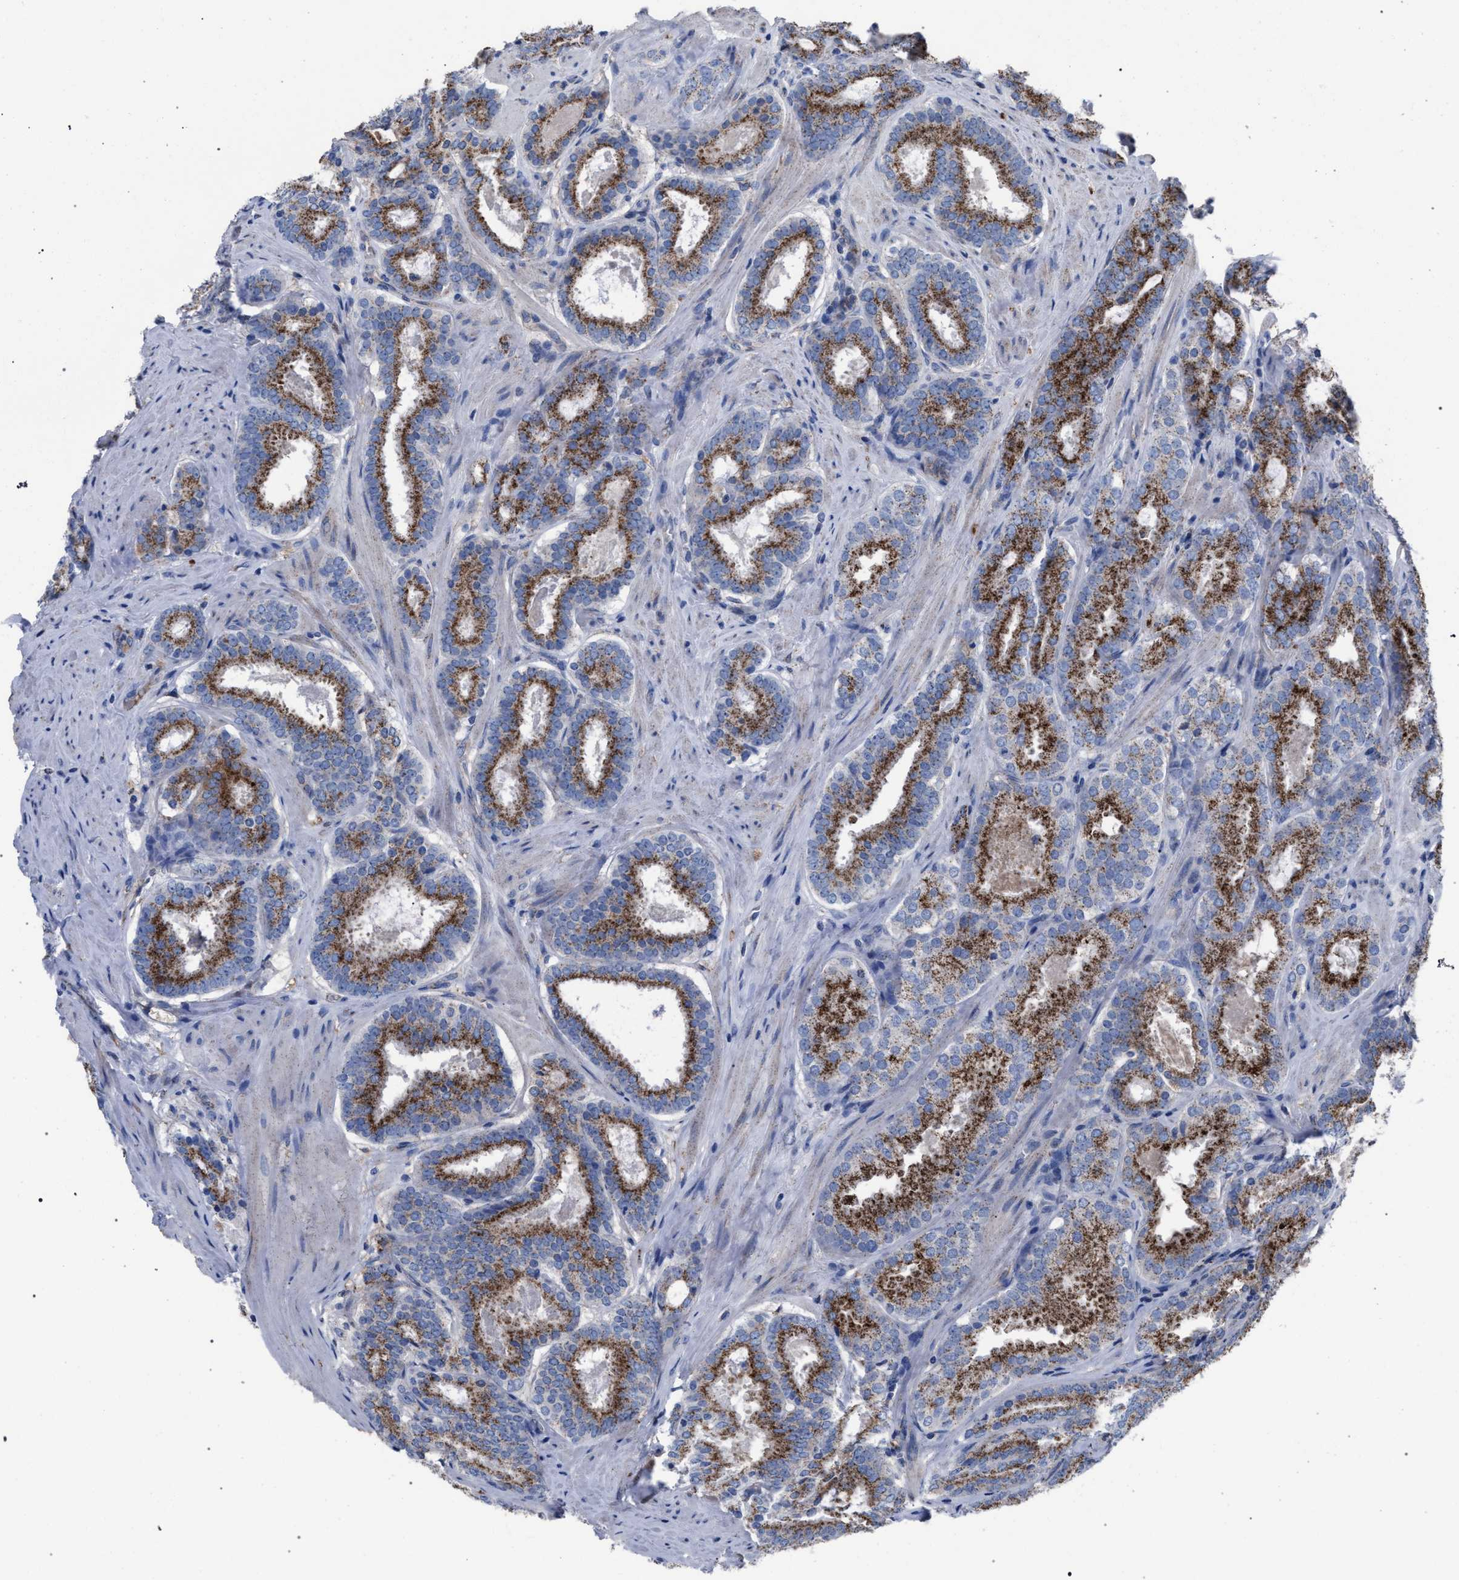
{"staining": {"intensity": "moderate", "quantity": ">75%", "location": "cytoplasmic/membranous"}, "tissue": "prostate cancer", "cell_type": "Tumor cells", "image_type": "cancer", "snomed": [{"axis": "morphology", "description": "Adenocarcinoma, Low grade"}, {"axis": "topography", "description": "Prostate"}], "caption": "Tumor cells demonstrate medium levels of moderate cytoplasmic/membranous positivity in approximately >75% of cells in prostate low-grade adenocarcinoma.", "gene": "HSD17B4", "patient": {"sex": "male", "age": 69}}